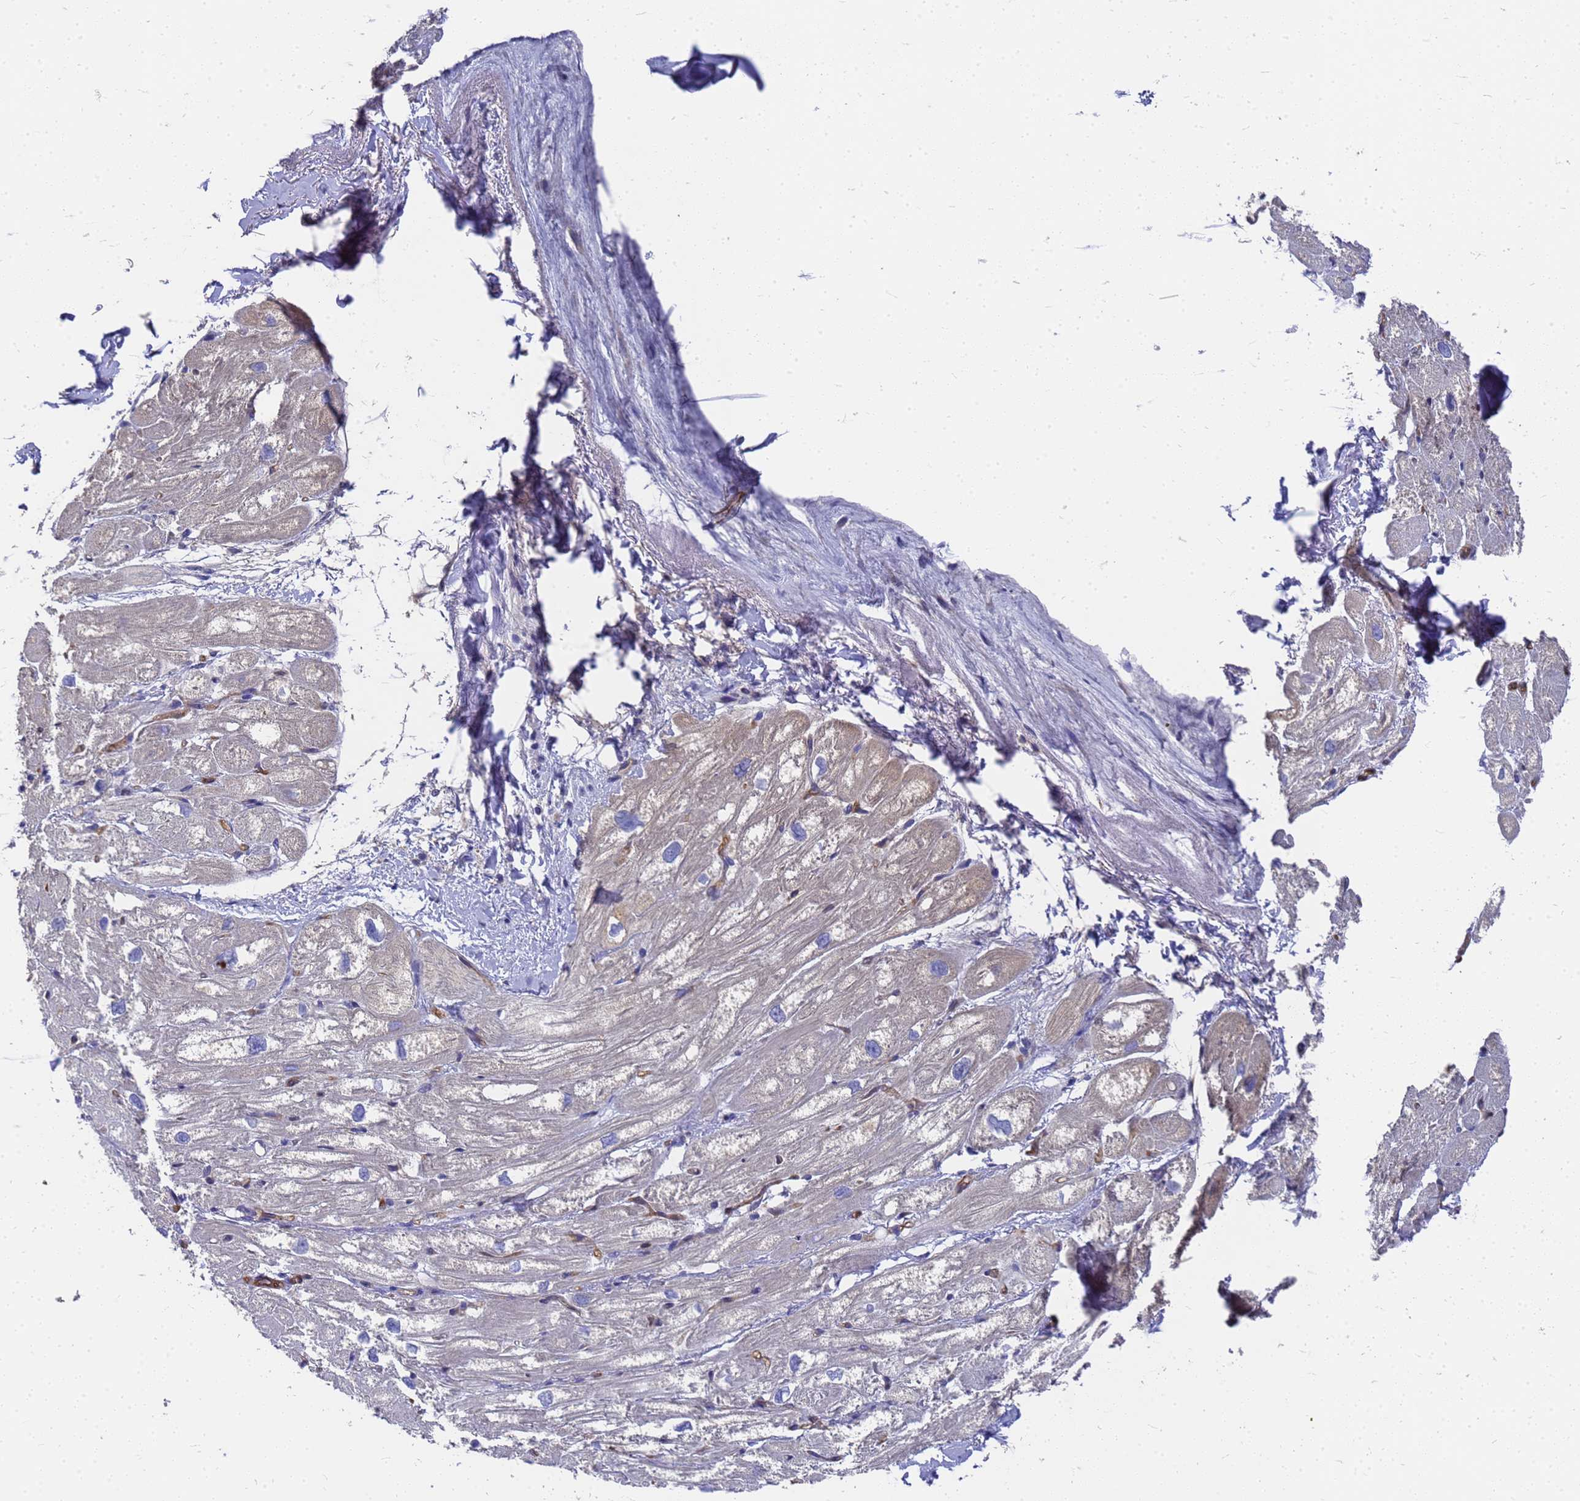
{"staining": {"intensity": "weak", "quantity": "25%-75%", "location": "cytoplasmic/membranous"}, "tissue": "heart muscle", "cell_type": "Cardiomyocytes", "image_type": "normal", "snomed": [{"axis": "morphology", "description": "Normal tissue, NOS"}, {"axis": "topography", "description": "Heart"}], "caption": "DAB immunohistochemical staining of unremarkable human heart muscle shows weak cytoplasmic/membranous protein staining in approximately 25%-75% of cardiomyocytes.", "gene": "SLC35E2B", "patient": {"sex": "male", "age": 50}}